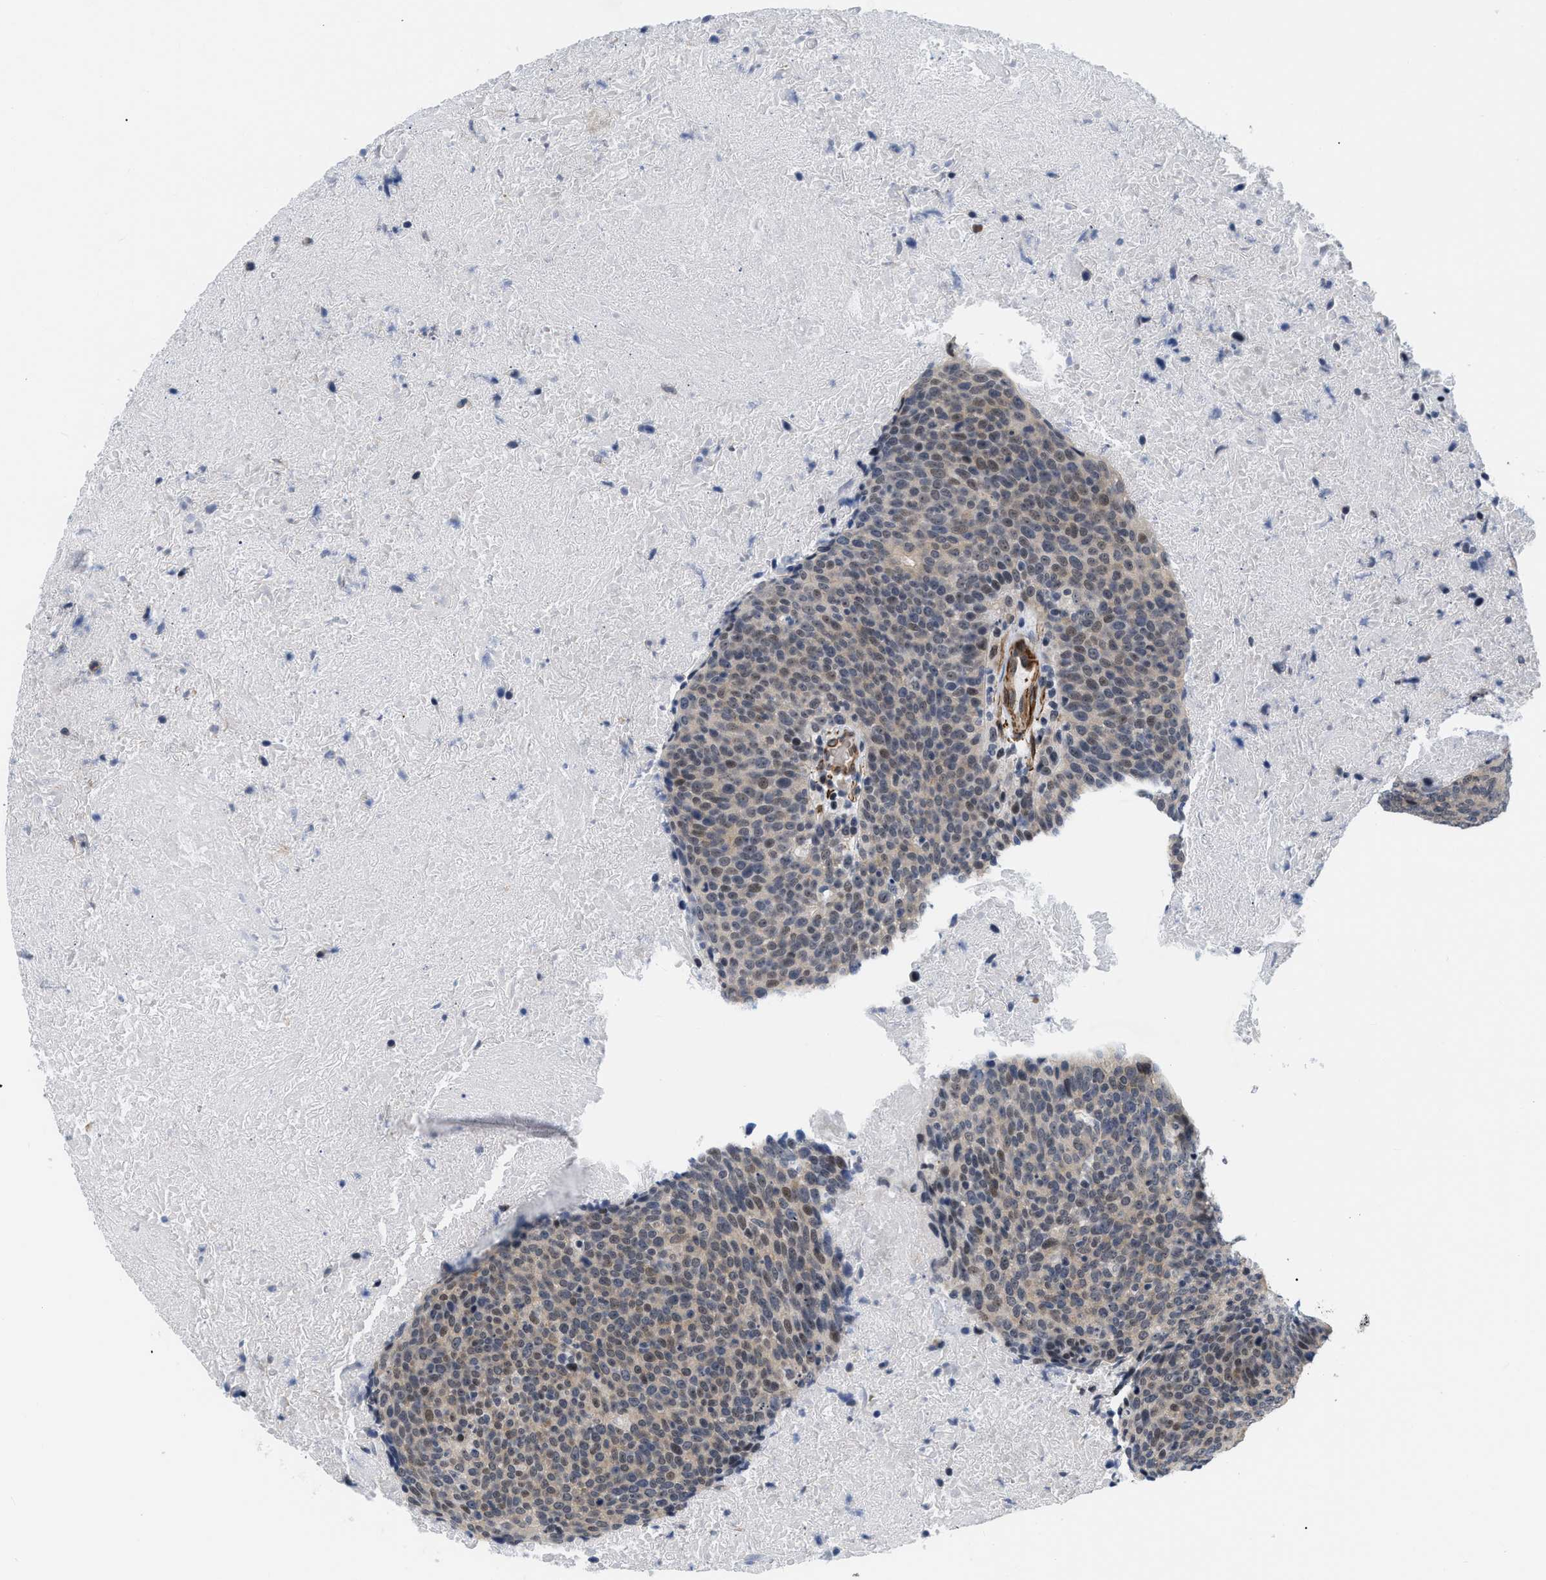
{"staining": {"intensity": "weak", "quantity": "25%-75%", "location": "cytoplasmic/membranous,nuclear"}, "tissue": "head and neck cancer", "cell_type": "Tumor cells", "image_type": "cancer", "snomed": [{"axis": "morphology", "description": "Squamous cell carcinoma, NOS"}, {"axis": "morphology", "description": "Squamous cell carcinoma, metastatic, NOS"}, {"axis": "topography", "description": "Lymph node"}, {"axis": "topography", "description": "Head-Neck"}], "caption": "Approximately 25%-75% of tumor cells in human head and neck metastatic squamous cell carcinoma show weak cytoplasmic/membranous and nuclear protein expression as visualized by brown immunohistochemical staining.", "gene": "GPRASP2", "patient": {"sex": "male", "age": 62}}